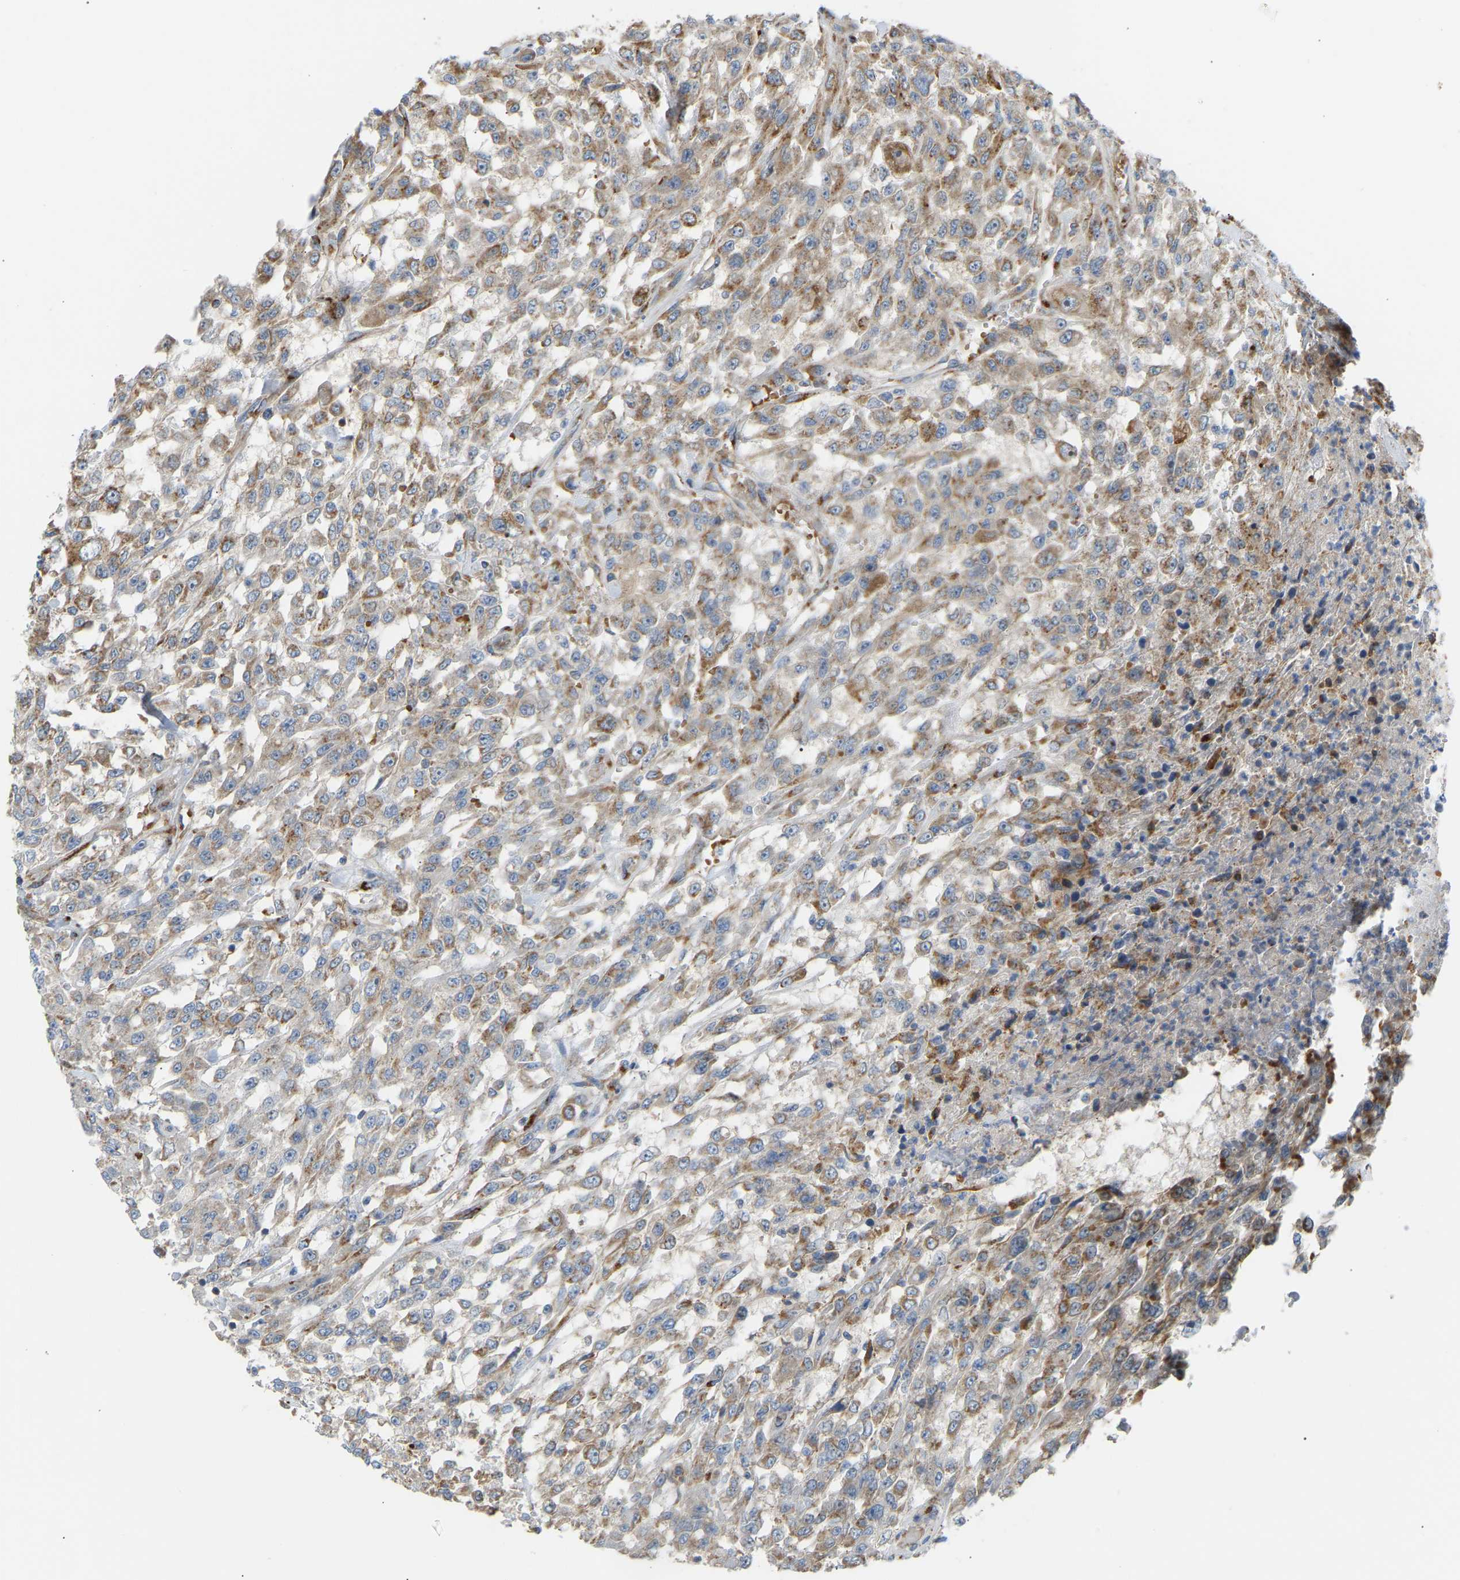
{"staining": {"intensity": "moderate", "quantity": ">75%", "location": "cytoplasmic/membranous"}, "tissue": "urothelial cancer", "cell_type": "Tumor cells", "image_type": "cancer", "snomed": [{"axis": "morphology", "description": "Urothelial carcinoma, High grade"}, {"axis": "topography", "description": "Urinary bladder"}], "caption": "A medium amount of moderate cytoplasmic/membranous staining is seen in about >75% of tumor cells in urothelial cancer tissue.", "gene": "YIPF2", "patient": {"sex": "male", "age": 46}}